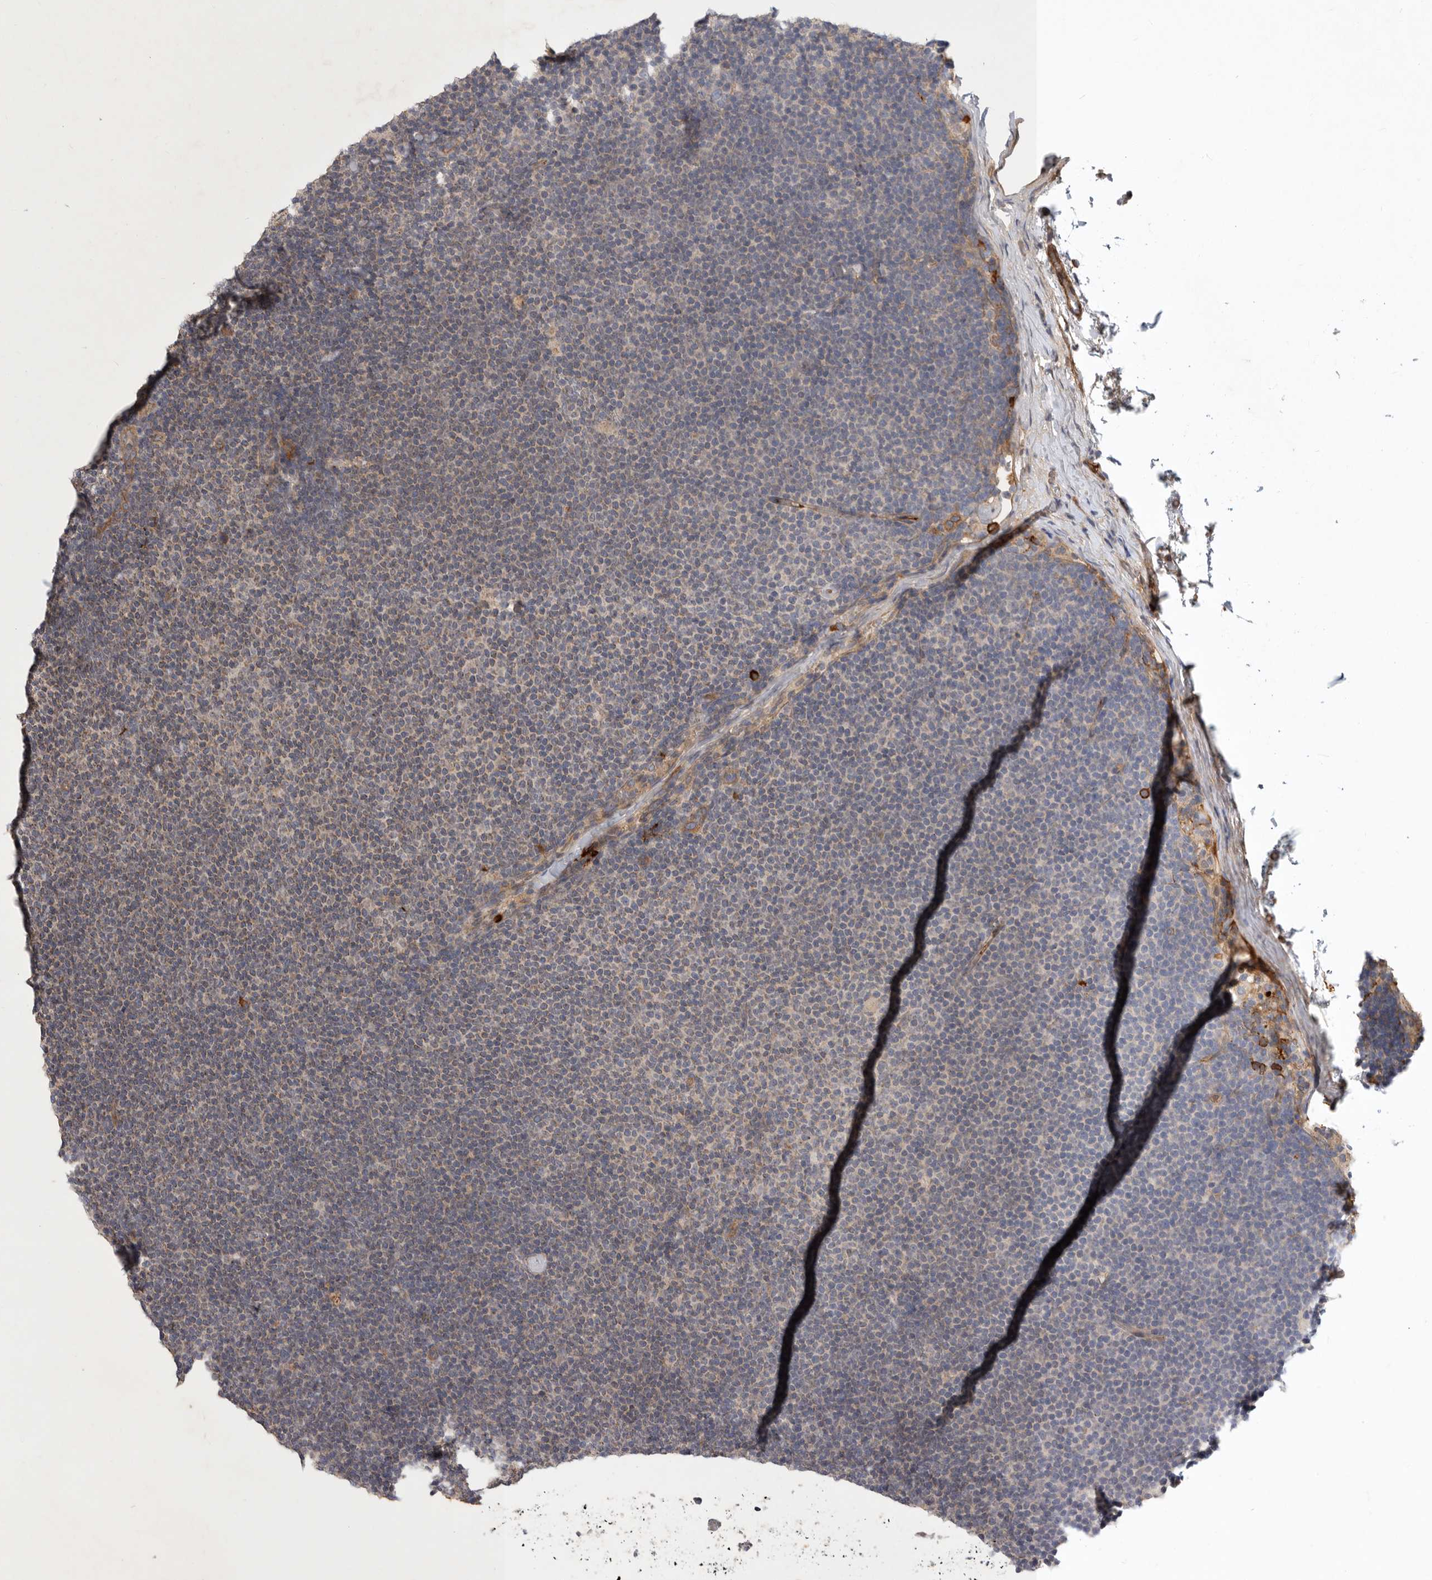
{"staining": {"intensity": "weak", "quantity": "<25%", "location": "cytoplasmic/membranous"}, "tissue": "lymphoma", "cell_type": "Tumor cells", "image_type": "cancer", "snomed": [{"axis": "morphology", "description": "Malignant lymphoma, non-Hodgkin's type, Low grade"}, {"axis": "topography", "description": "Lymph node"}], "caption": "There is no significant expression in tumor cells of lymphoma. Nuclei are stained in blue.", "gene": "MLPH", "patient": {"sex": "female", "age": 53}}